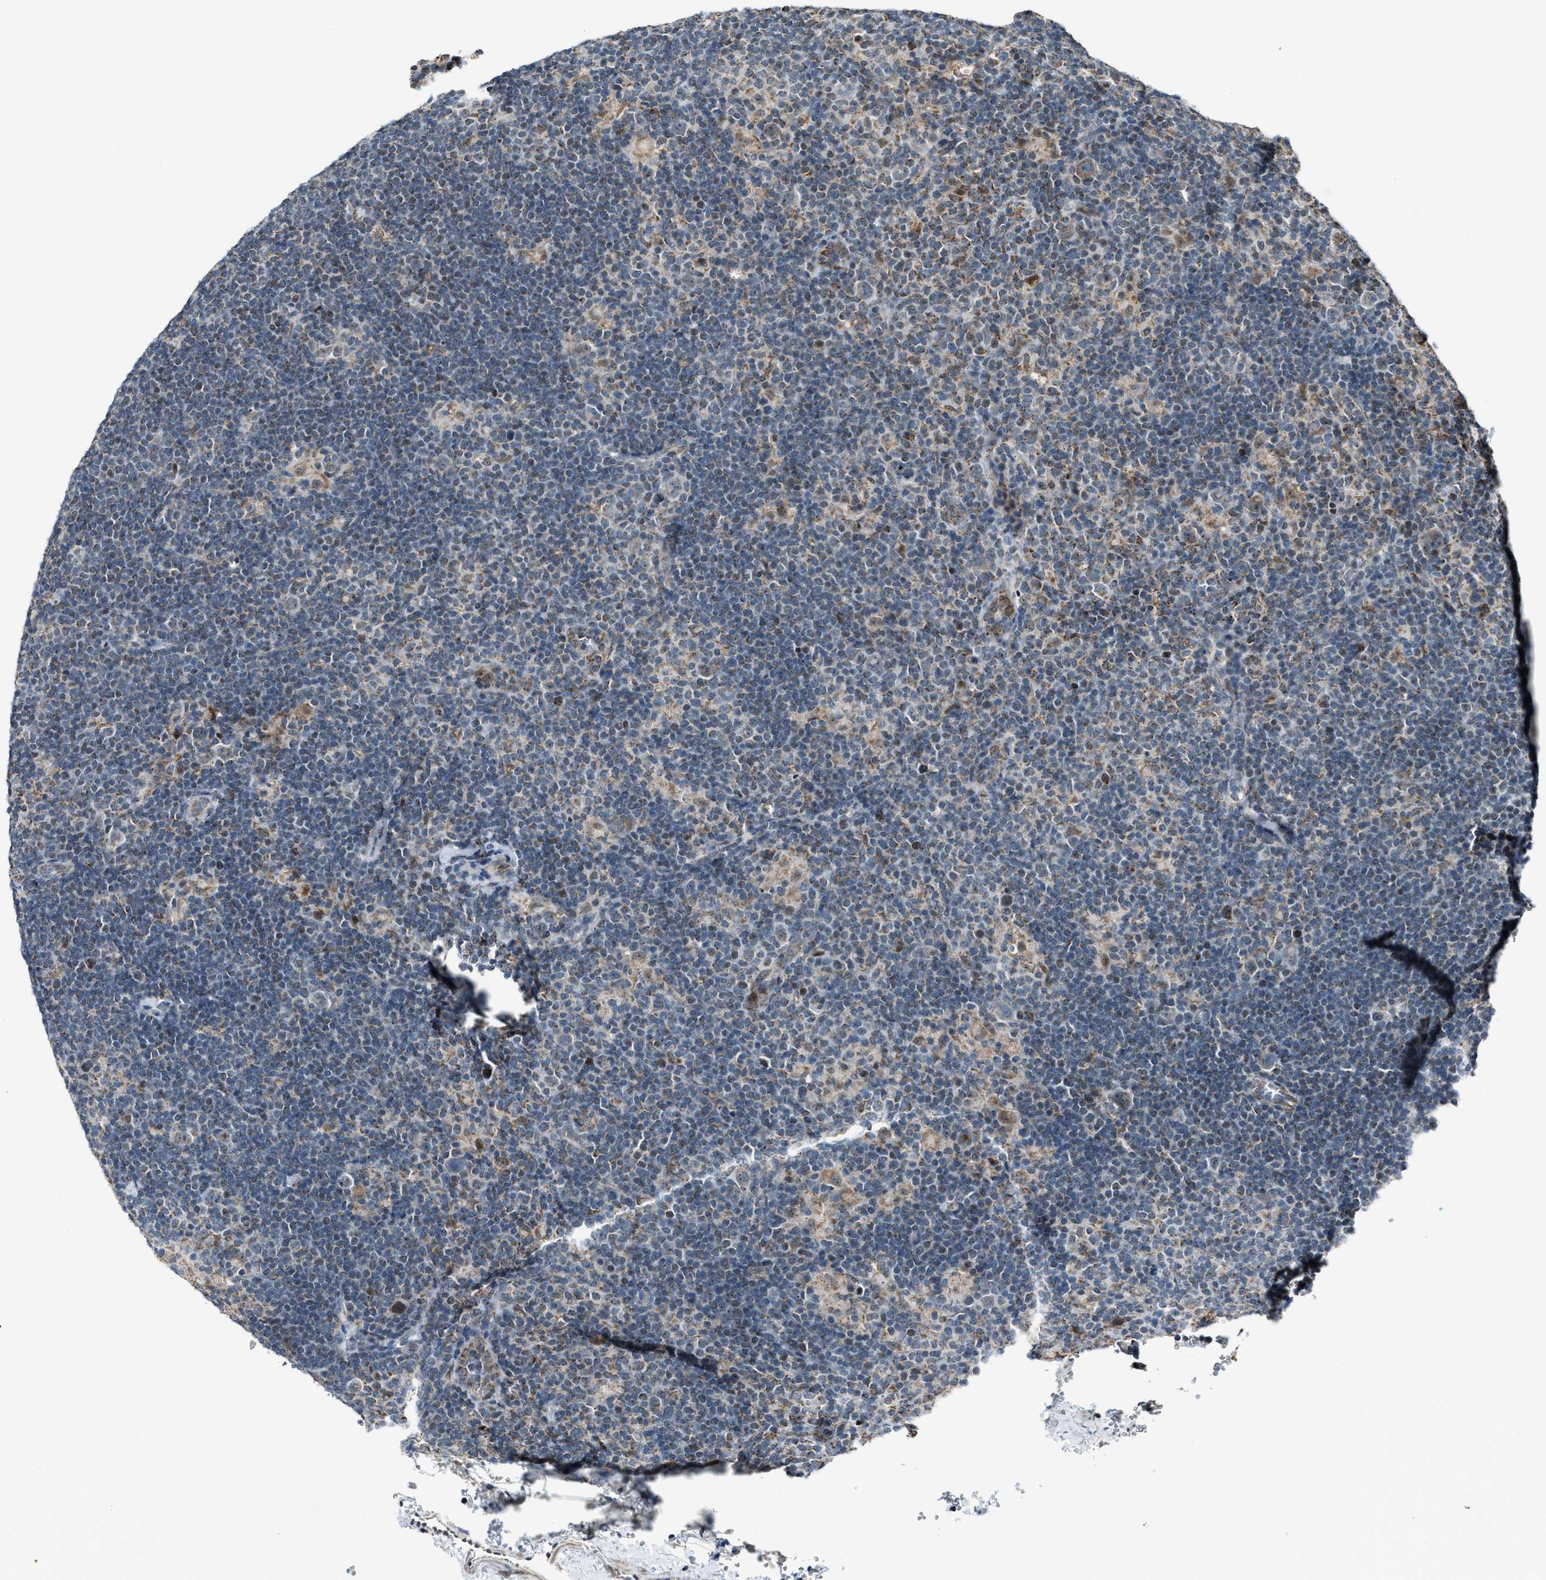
{"staining": {"intensity": "moderate", "quantity": "<25%", "location": "cytoplasmic/membranous"}, "tissue": "lymphoma", "cell_type": "Tumor cells", "image_type": "cancer", "snomed": [{"axis": "morphology", "description": "Hodgkin's disease, NOS"}, {"axis": "topography", "description": "Lymph node"}], "caption": "Immunohistochemical staining of Hodgkin's disease displays moderate cytoplasmic/membranous protein positivity in approximately <25% of tumor cells.", "gene": "CHN2", "patient": {"sex": "female", "age": 57}}